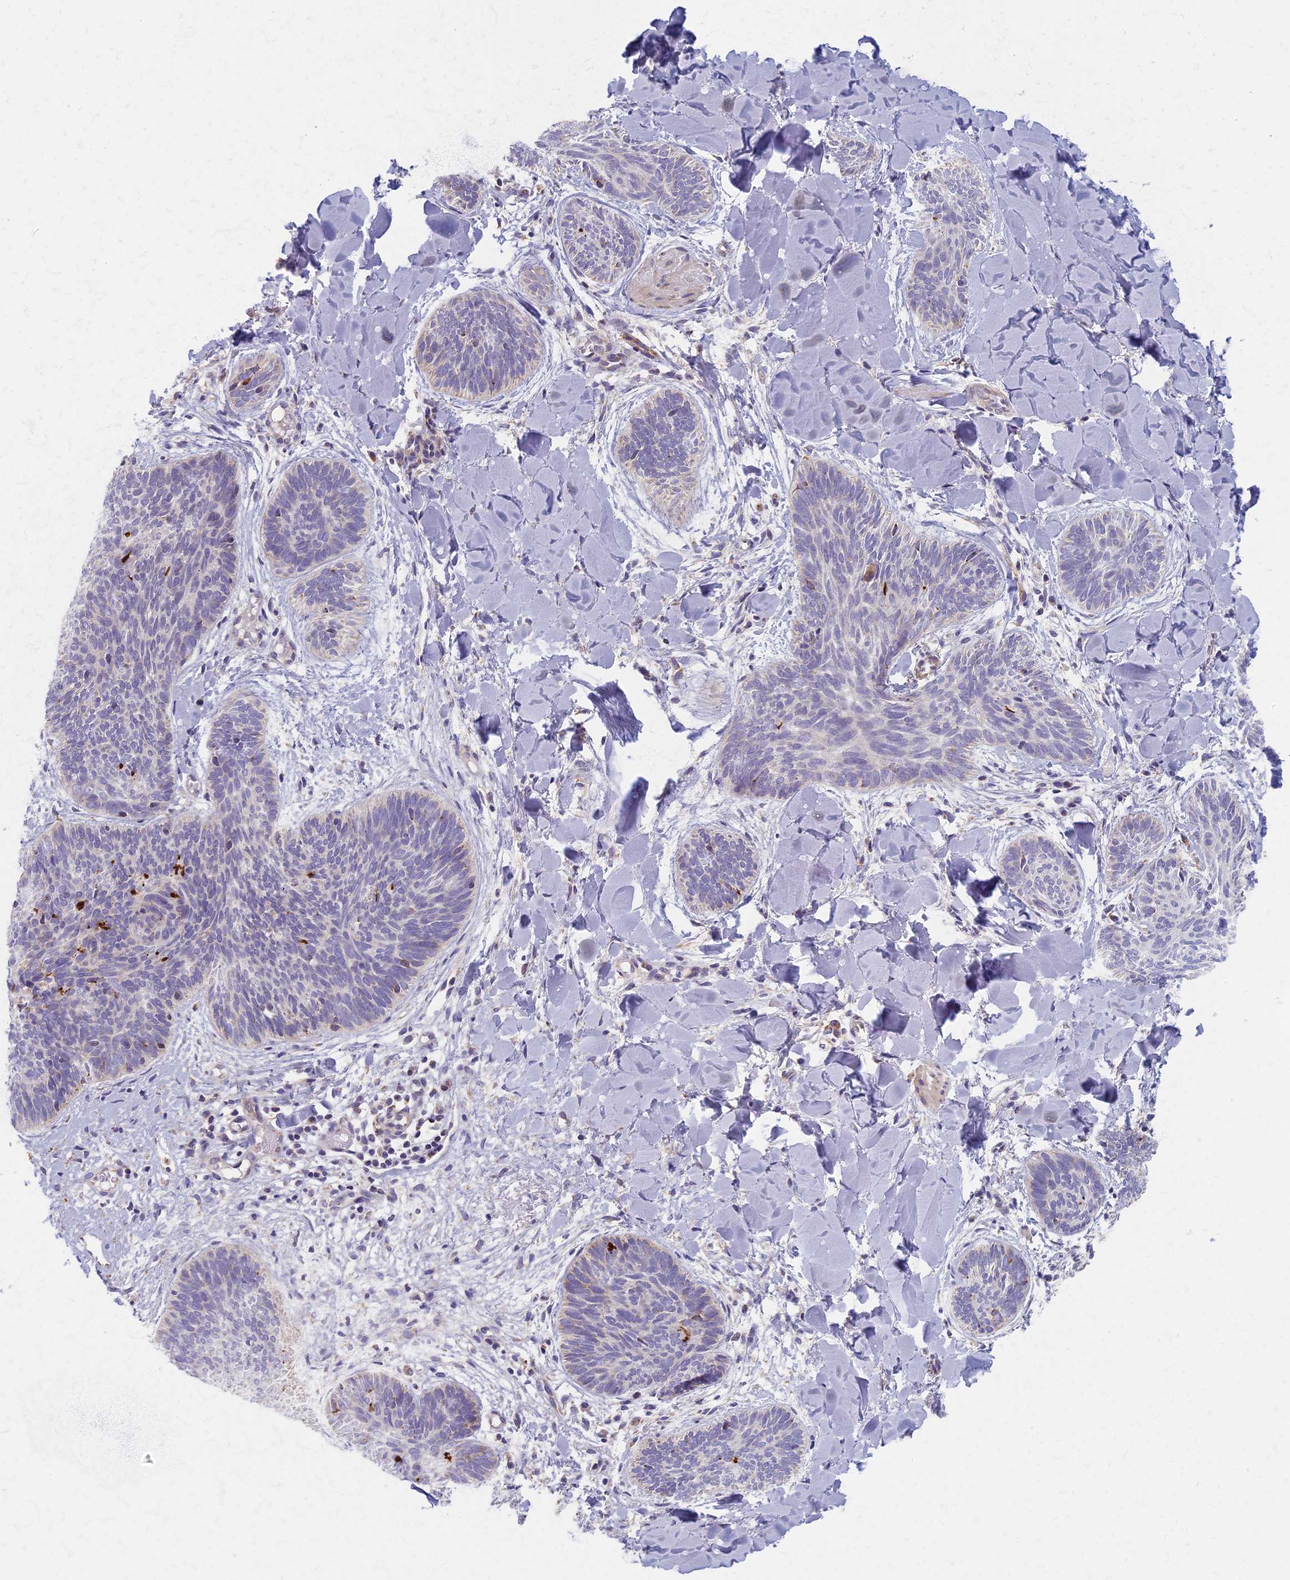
{"staining": {"intensity": "negative", "quantity": "none", "location": "none"}, "tissue": "skin cancer", "cell_type": "Tumor cells", "image_type": "cancer", "snomed": [{"axis": "morphology", "description": "Basal cell carcinoma"}, {"axis": "topography", "description": "Skin"}], "caption": "Tumor cells are negative for protein expression in human skin basal cell carcinoma.", "gene": "MRPS25", "patient": {"sex": "female", "age": 81}}